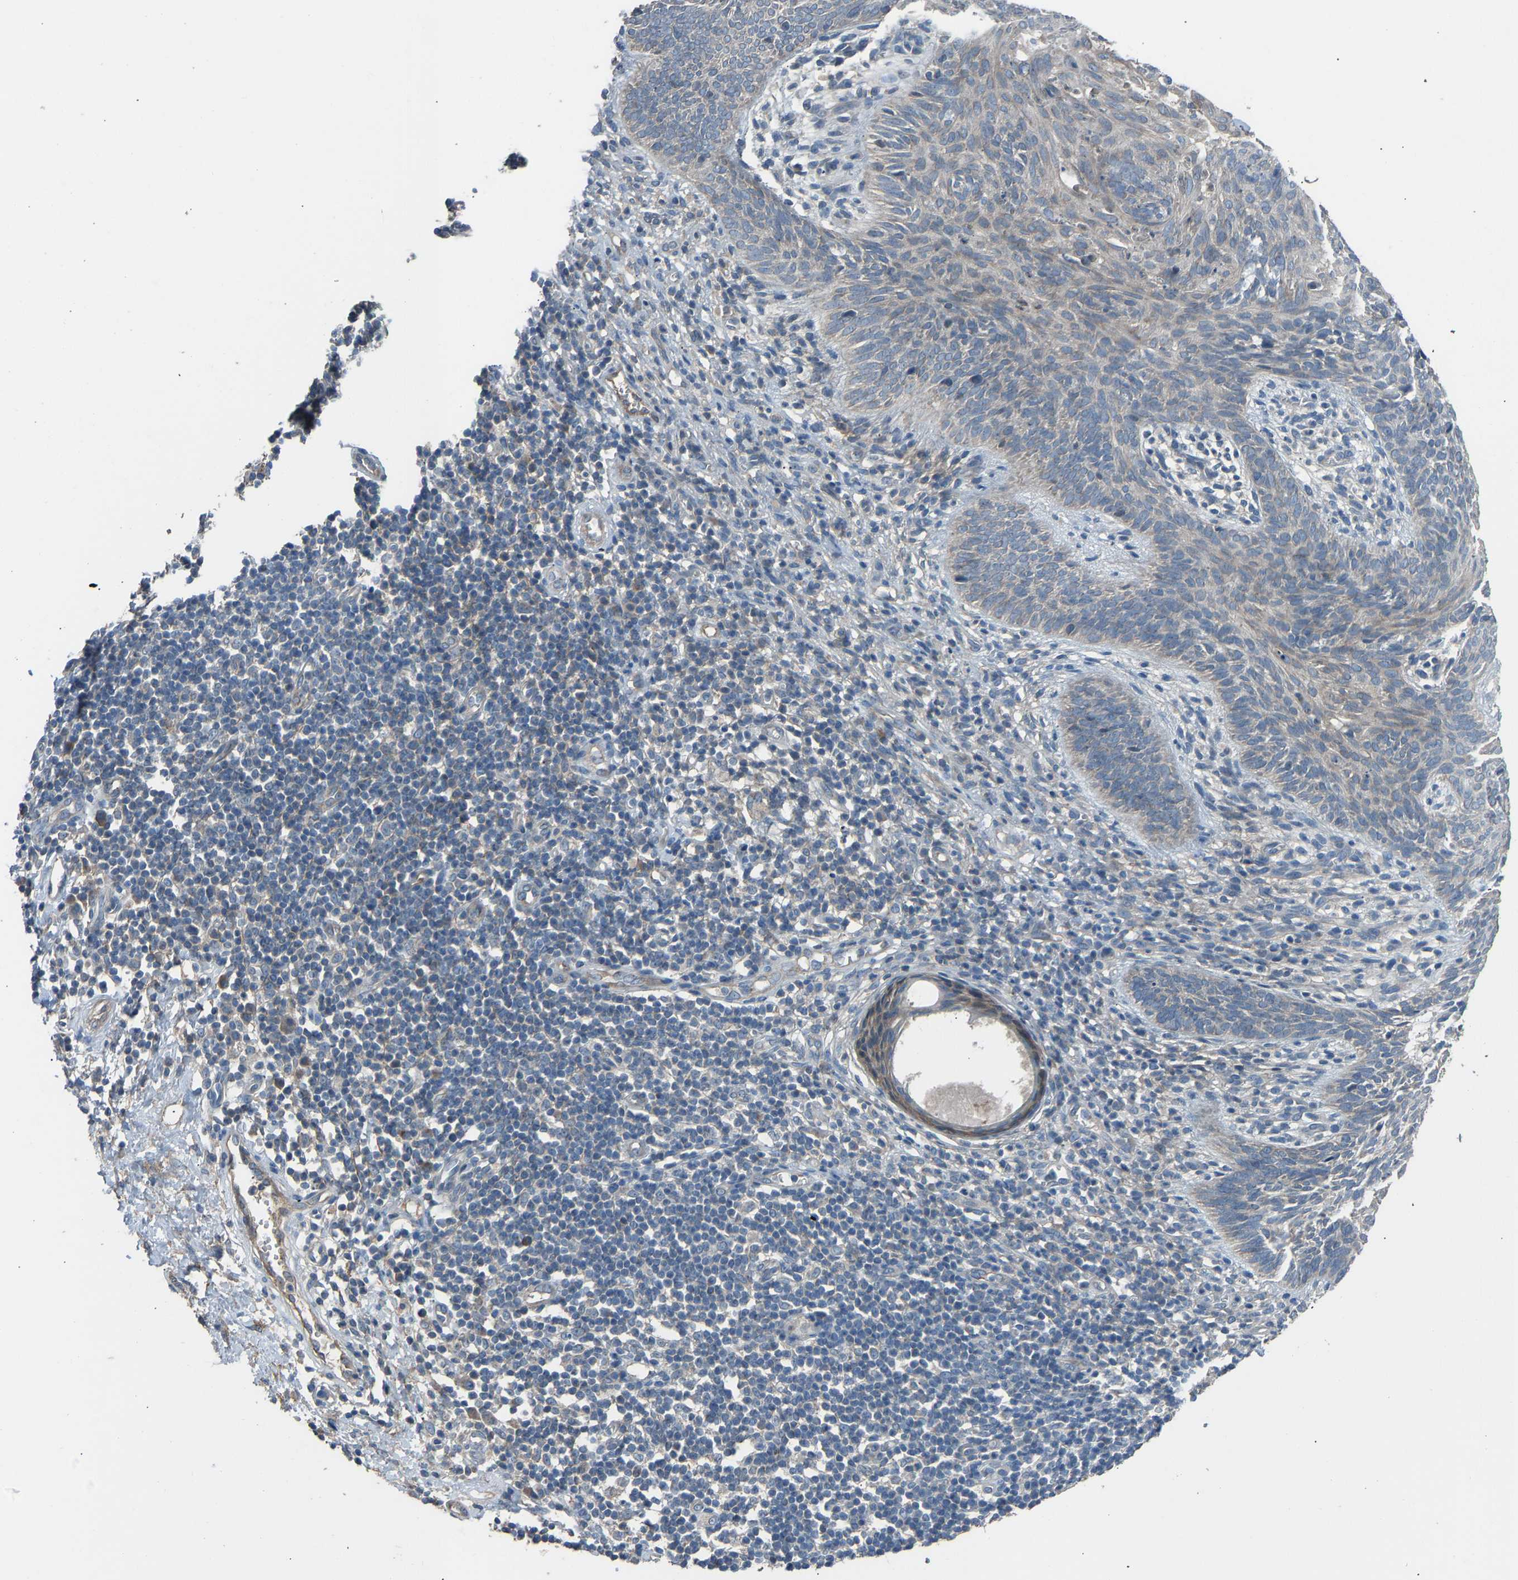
{"staining": {"intensity": "negative", "quantity": "none", "location": "none"}, "tissue": "skin cancer", "cell_type": "Tumor cells", "image_type": "cancer", "snomed": [{"axis": "morphology", "description": "Basal cell carcinoma"}, {"axis": "topography", "description": "Skin"}], "caption": "Protein analysis of skin cancer displays no significant staining in tumor cells. Nuclei are stained in blue.", "gene": "TGFBR3", "patient": {"sex": "male", "age": 60}}